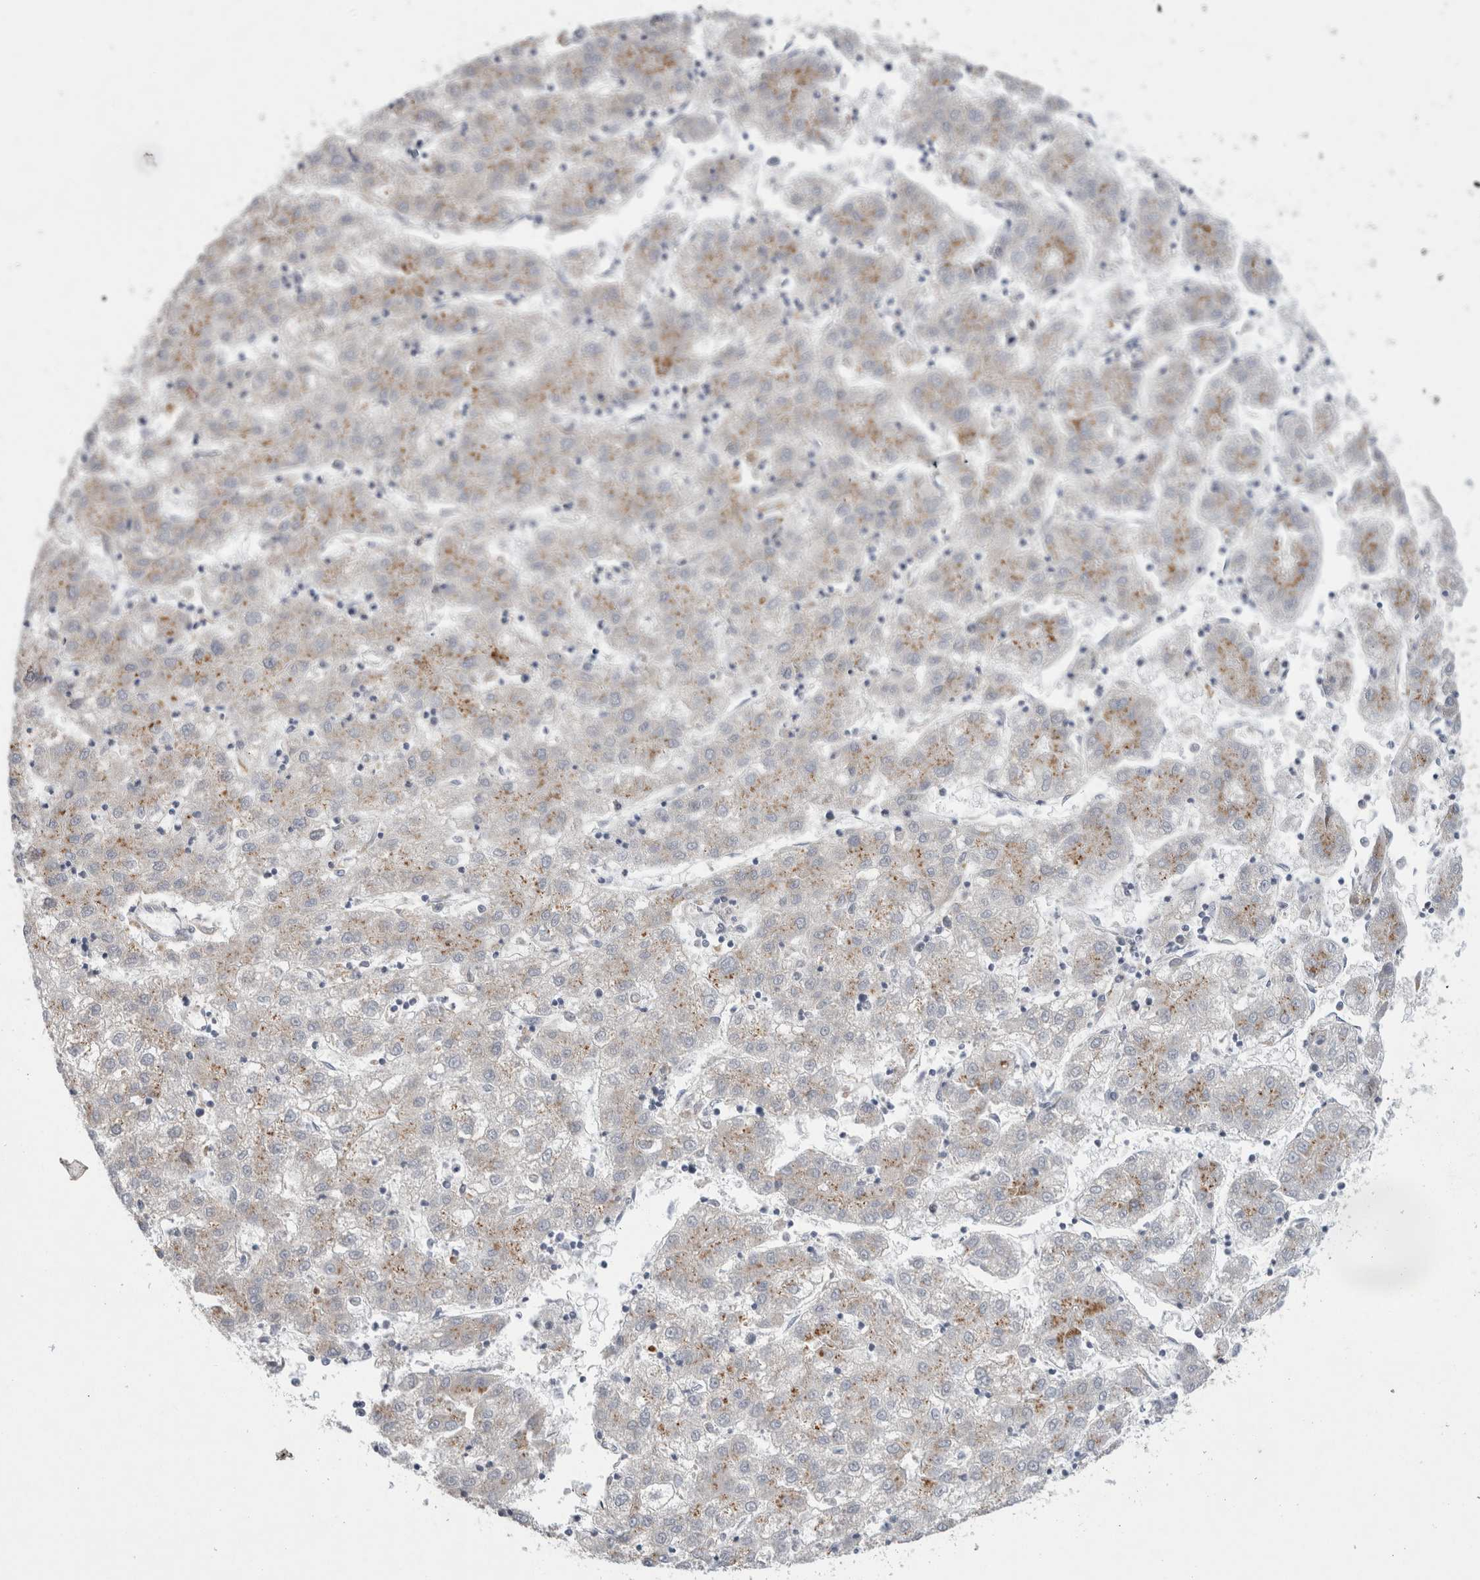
{"staining": {"intensity": "weak", "quantity": "25%-75%", "location": "cytoplasmic/membranous"}, "tissue": "liver cancer", "cell_type": "Tumor cells", "image_type": "cancer", "snomed": [{"axis": "morphology", "description": "Carcinoma, Hepatocellular, NOS"}, {"axis": "topography", "description": "Liver"}], "caption": "The image shows staining of liver cancer, revealing weak cytoplasmic/membranous protein positivity (brown color) within tumor cells.", "gene": "TRMT9B", "patient": {"sex": "male", "age": 72}}